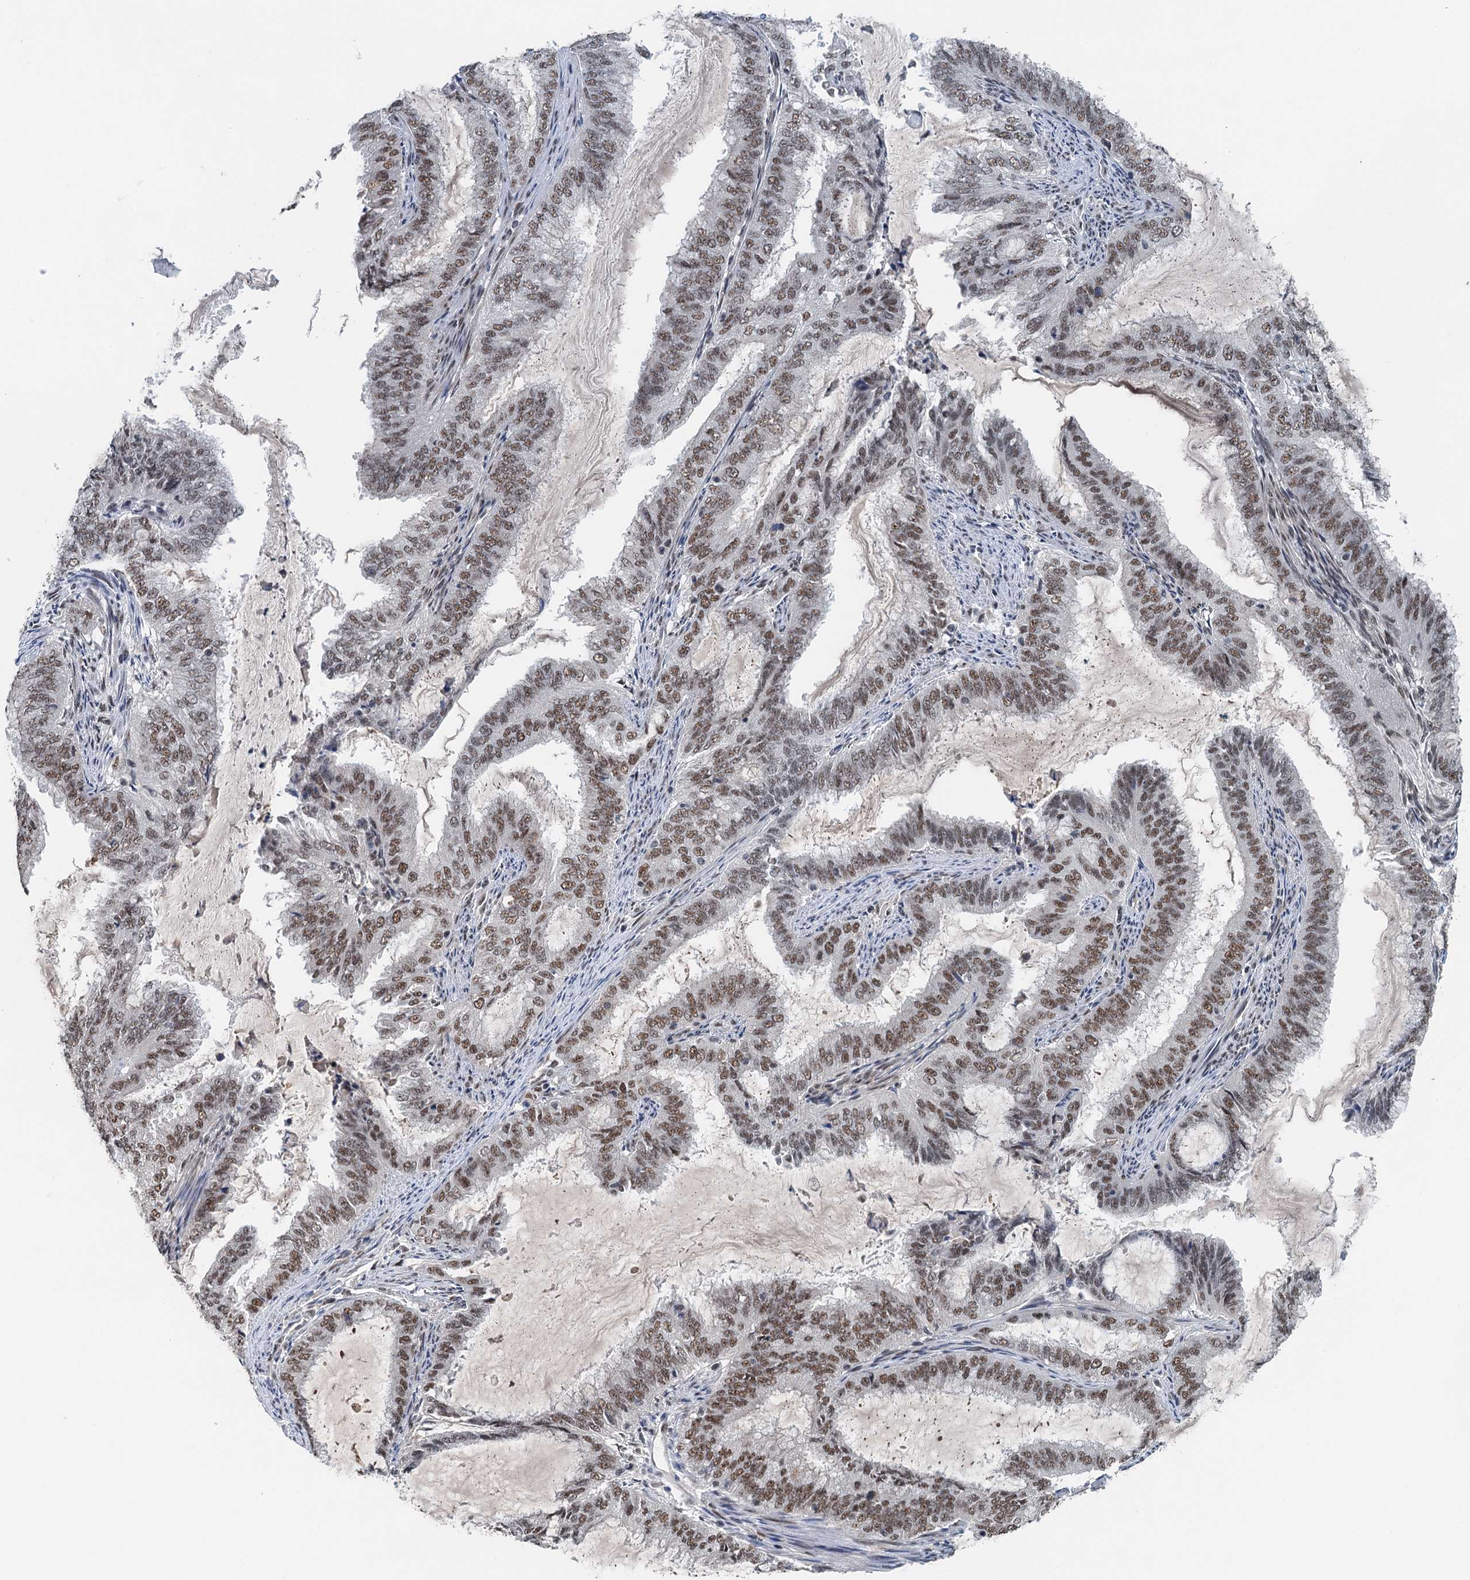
{"staining": {"intensity": "moderate", "quantity": ">75%", "location": "nuclear"}, "tissue": "endometrial cancer", "cell_type": "Tumor cells", "image_type": "cancer", "snomed": [{"axis": "morphology", "description": "Adenocarcinoma, NOS"}, {"axis": "topography", "description": "Endometrium"}], "caption": "Approximately >75% of tumor cells in endometrial adenocarcinoma demonstrate moderate nuclear protein positivity as visualized by brown immunohistochemical staining.", "gene": "MTA3", "patient": {"sex": "female", "age": 51}}